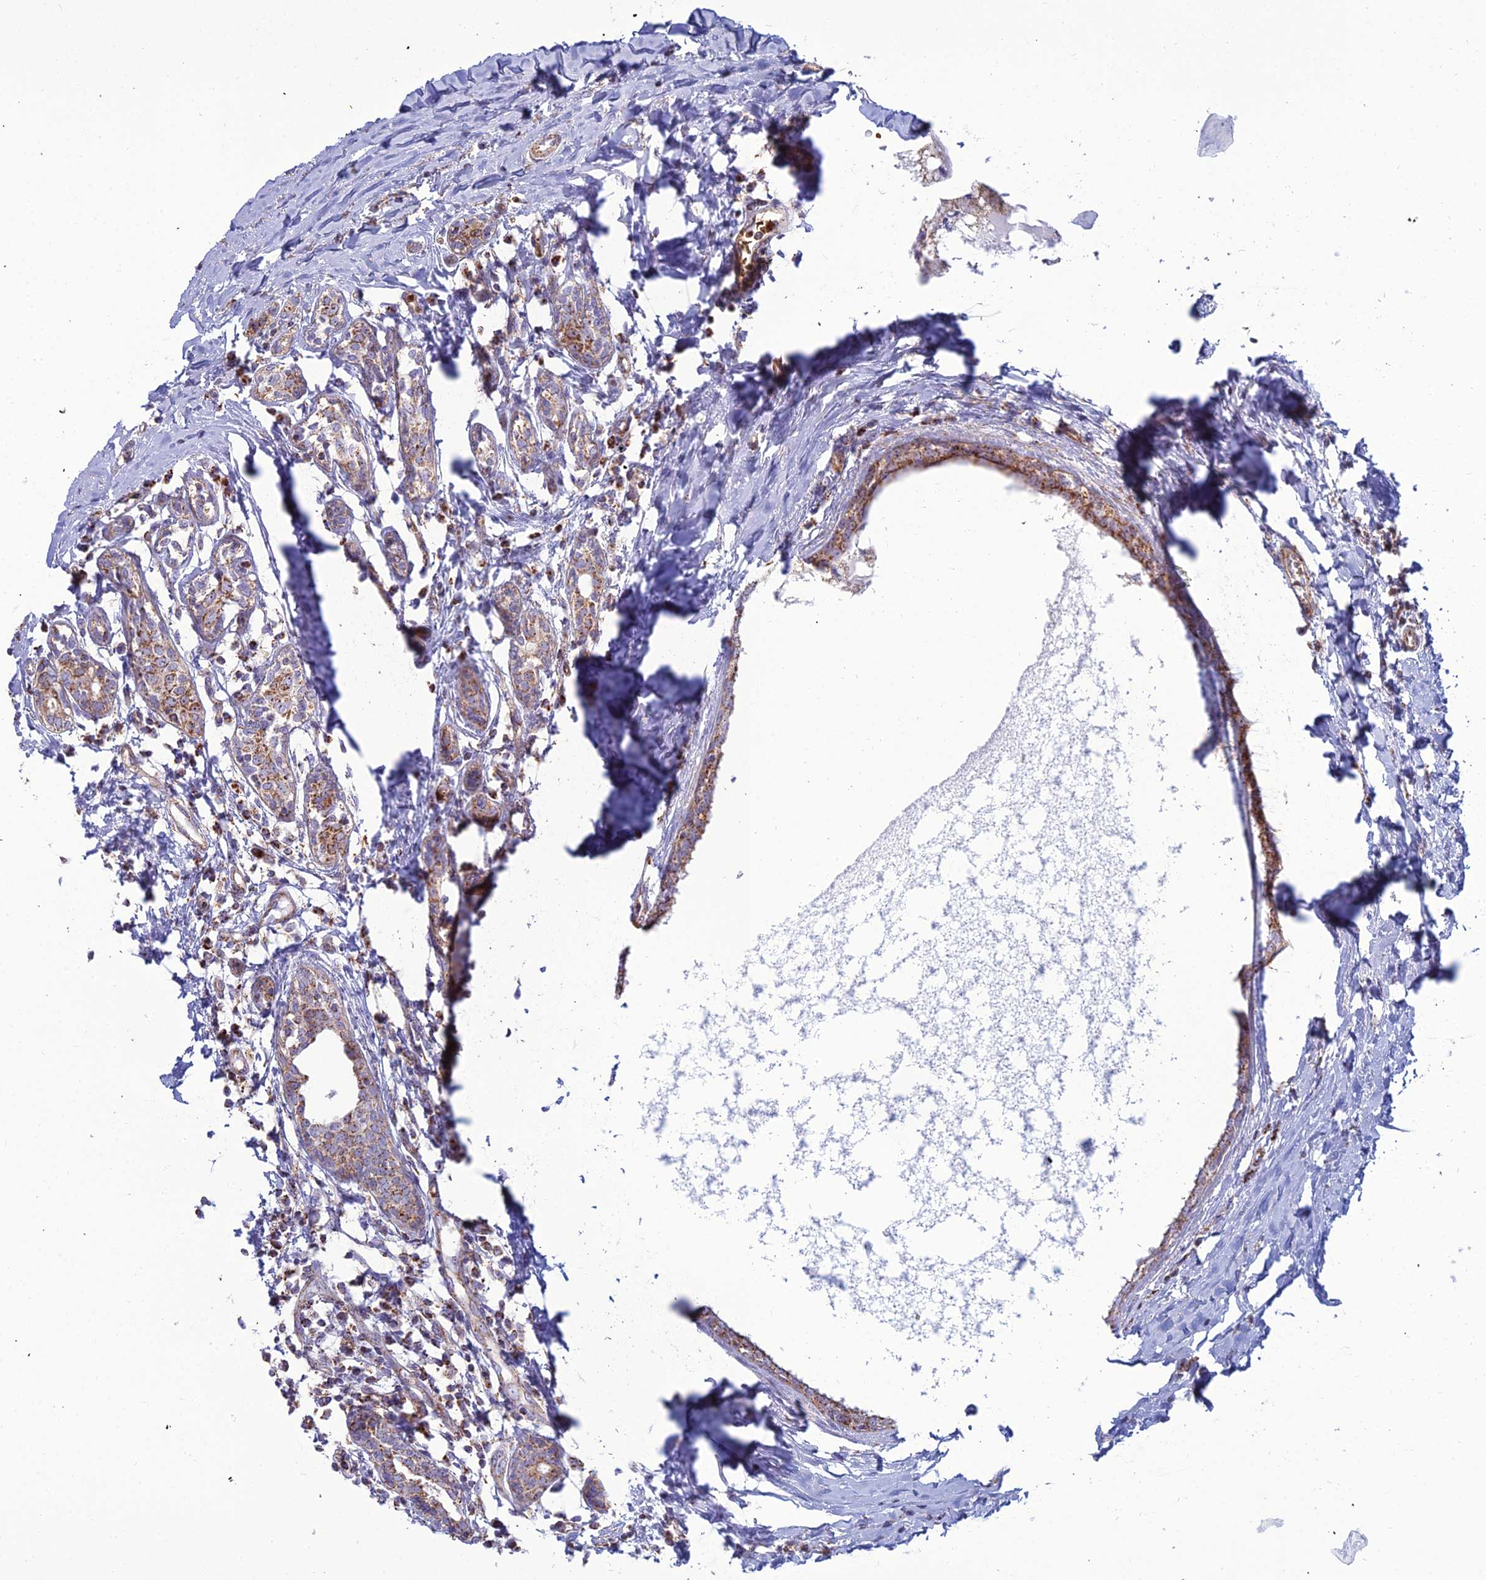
{"staining": {"intensity": "moderate", "quantity": ">75%", "location": "cytoplasmic/membranous"}, "tissue": "breast cancer", "cell_type": "Tumor cells", "image_type": "cancer", "snomed": [{"axis": "morphology", "description": "Duct carcinoma"}, {"axis": "topography", "description": "Breast"}], "caption": "Immunohistochemistry (IHC) staining of breast cancer (intraductal carcinoma), which demonstrates medium levels of moderate cytoplasmic/membranous expression in approximately >75% of tumor cells indicating moderate cytoplasmic/membranous protein positivity. The staining was performed using DAB (brown) for protein detection and nuclei were counterstained in hematoxylin (blue).", "gene": "SLC35F4", "patient": {"sex": "female", "age": 40}}